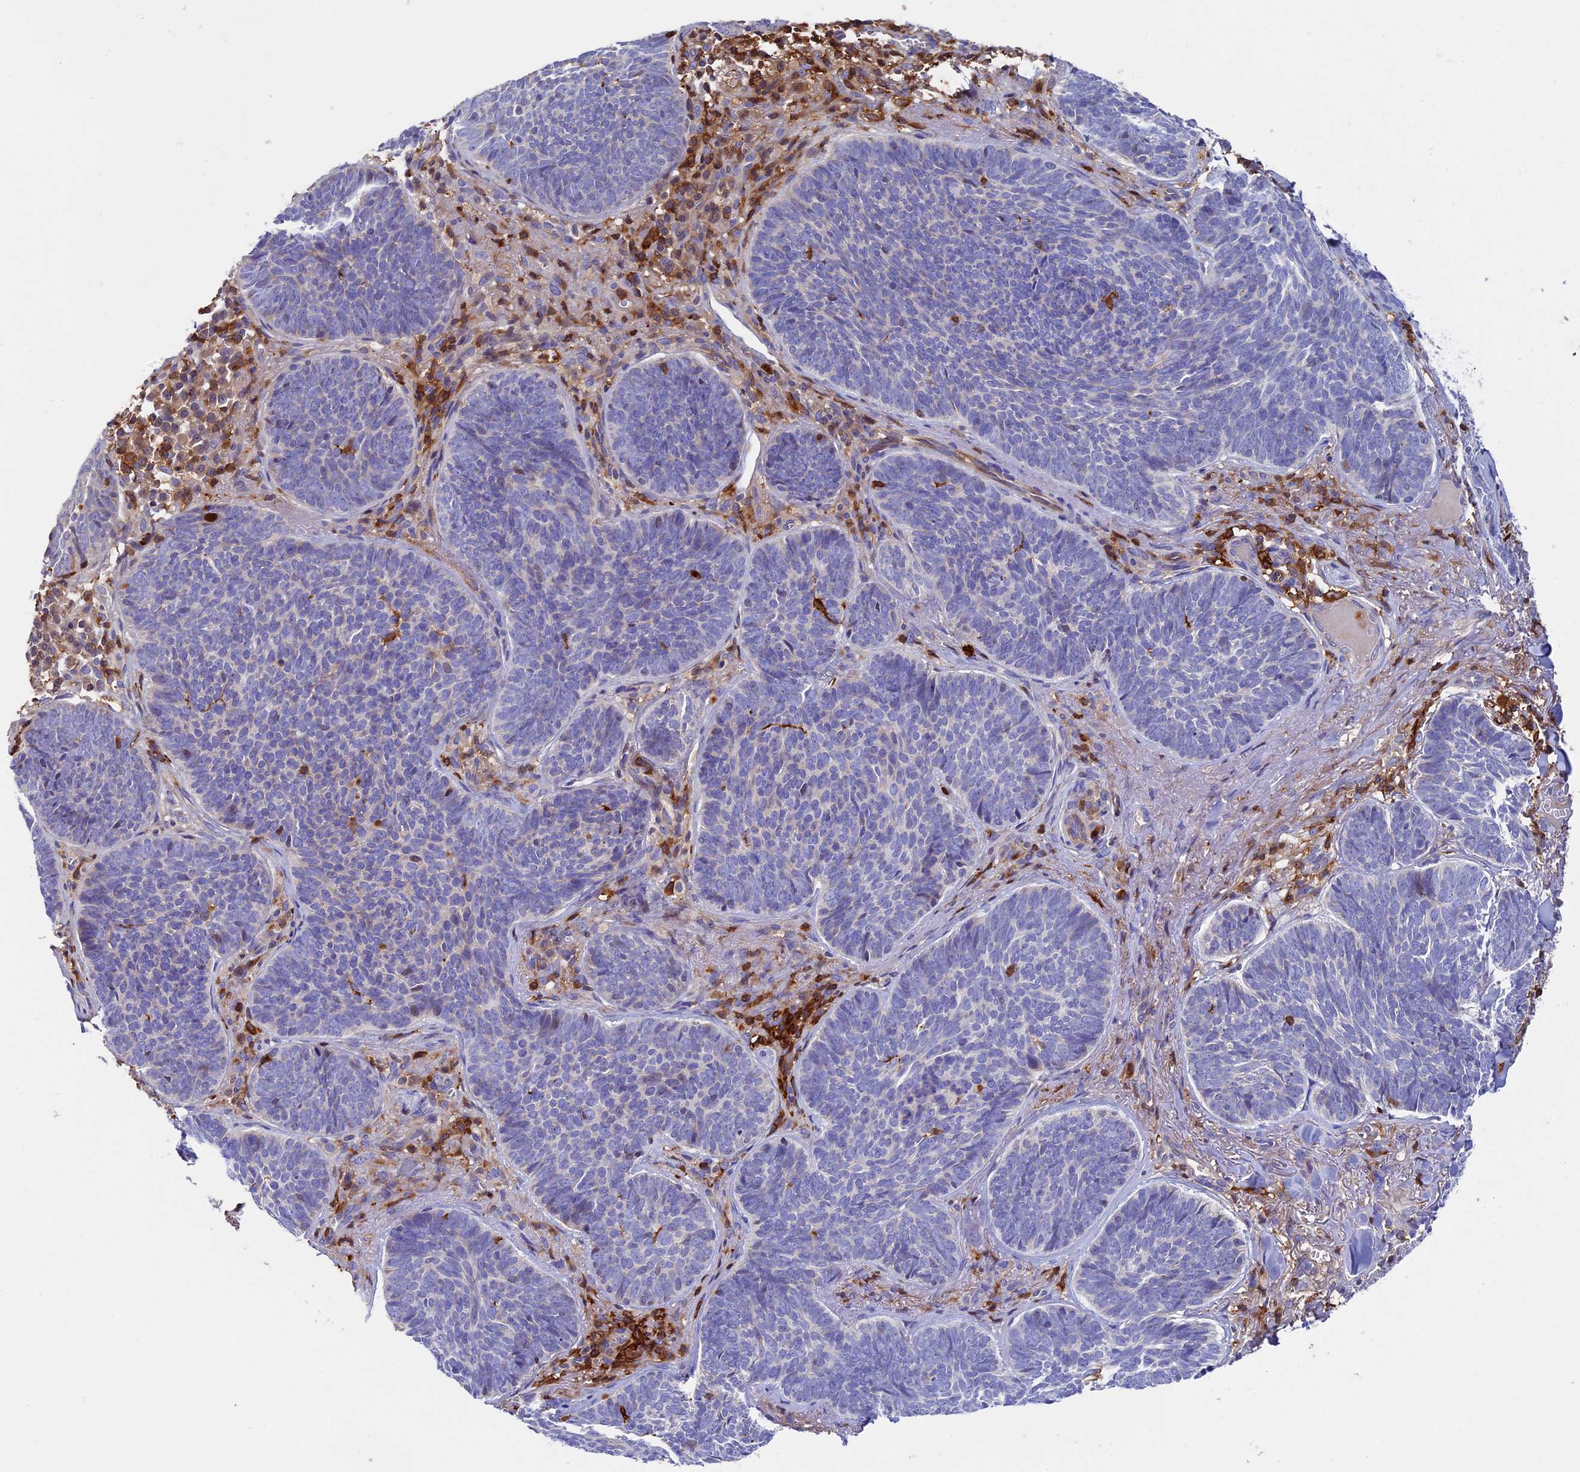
{"staining": {"intensity": "negative", "quantity": "none", "location": "none"}, "tissue": "skin cancer", "cell_type": "Tumor cells", "image_type": "cancer", "snomed": [{"axis": "morphology", "description": "Basal cell carcinoma"}, {"axis": "topography", "description": "Skin"}], "caption": "Immunohistochemistry photomicrograph of basal cell carcinoma (skin) stained for a protein (brown), which shows no expression in tumor cells.", "gene": "ADAT1", "patient": {"sex": "female", "age": 74}}